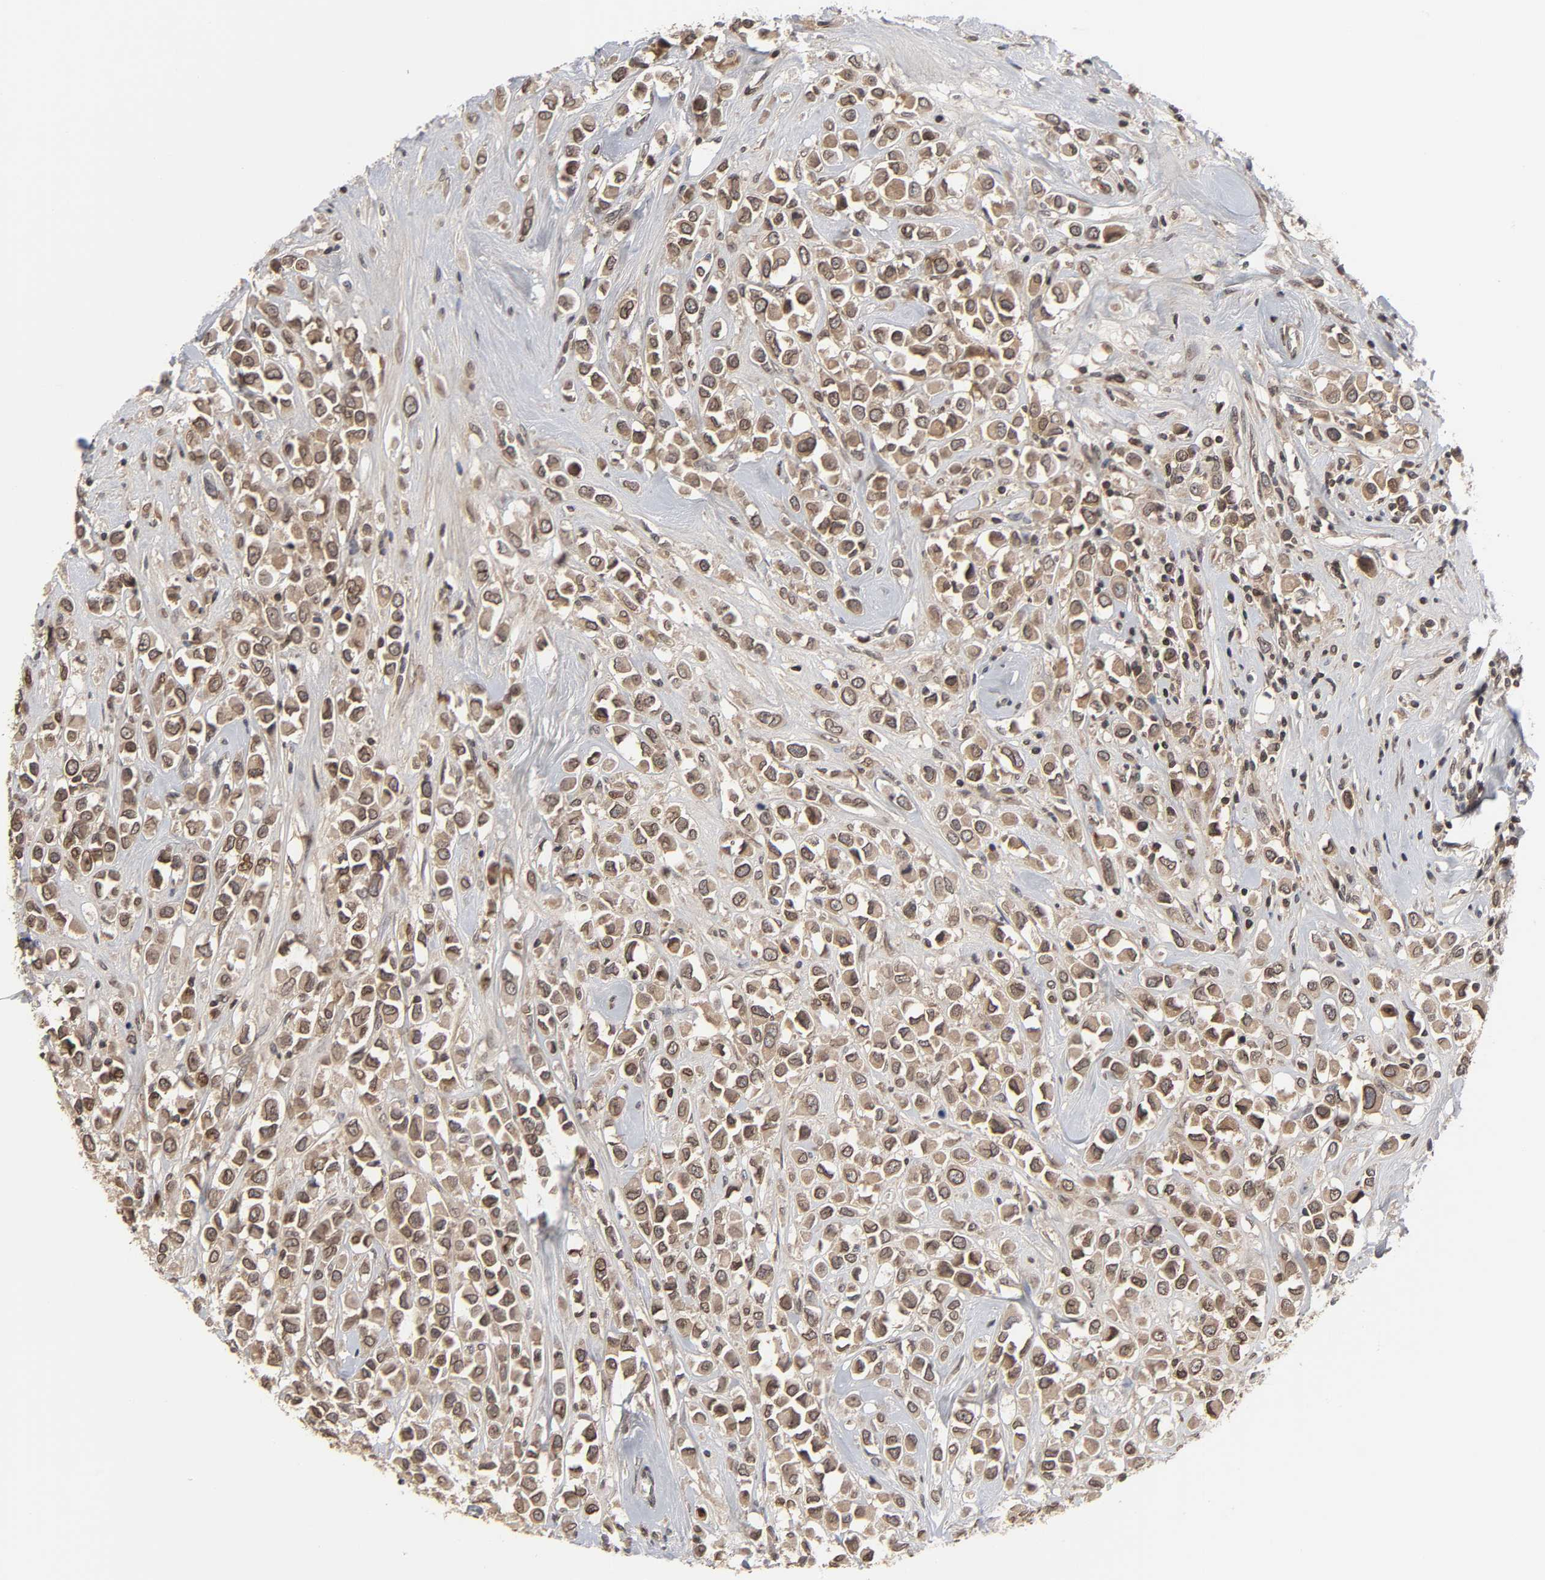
{"staining": {"intensity": "moderate", "quantity": ">75%", "location": "cytoplasmic/membranous,nuclear"}, "tissue": "breast cancer", "cell_type": "Tumor cells", "image_type": "cancer", "snomed": [{"axis": "morphology", "description": "Duct carcinoma"}, {"axis": "topography", "description": "Breast"}], "caption": "Breast invasive ductal carcinoma stained with immunohistochemistry (IHC) displays moderate cytoplasmic/membranous and nuclear expression in approximately >75% of tumor cells.", "gene": "CPN2", "patient": {"sex": "female", "age": 61}}